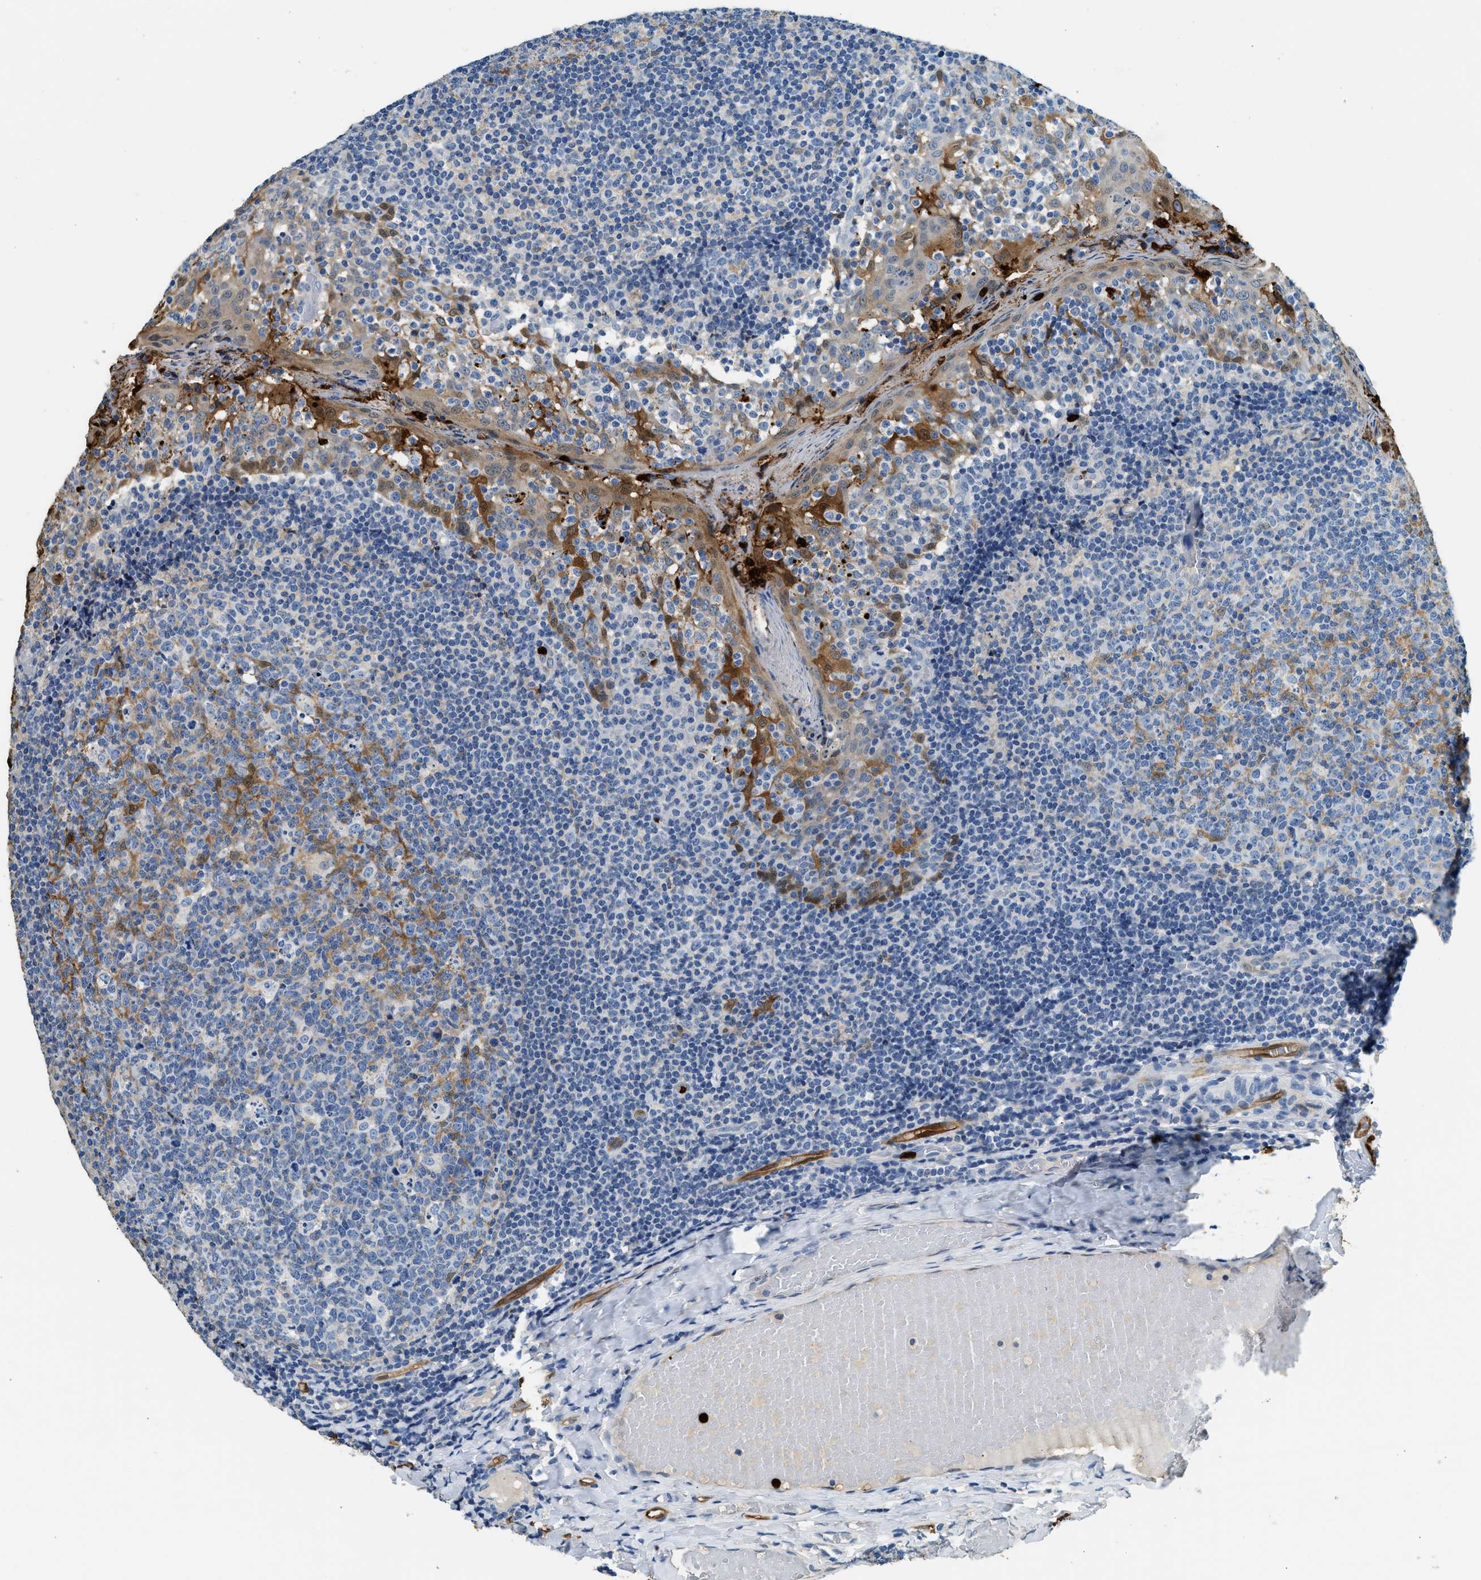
{"staining": {"intensity": "moderate", "quantity": "25%-75%", "location": "cytoplasmic/membranous"}, "tissue": "tonsil", "cell_type": "Germinal center cells", "image_type": "normal", "snomed": [{"axis": "morphology", "description": "Normal tissue, NOS"}, {"axis": "topography", "description": "Tonsil"}], "caption": "Protein expression analysis of normal tonsil demonstrates moderate cytoplasmic/membranous staining in about 25%-75% of germinal center cells. The staining is performed using DAB brown chromogen to label protein expression. The nuclei are counter-stained blue using hematoxylin.", "gene": "ANXA3", "patient": {"sex": "female", "age": 19}}